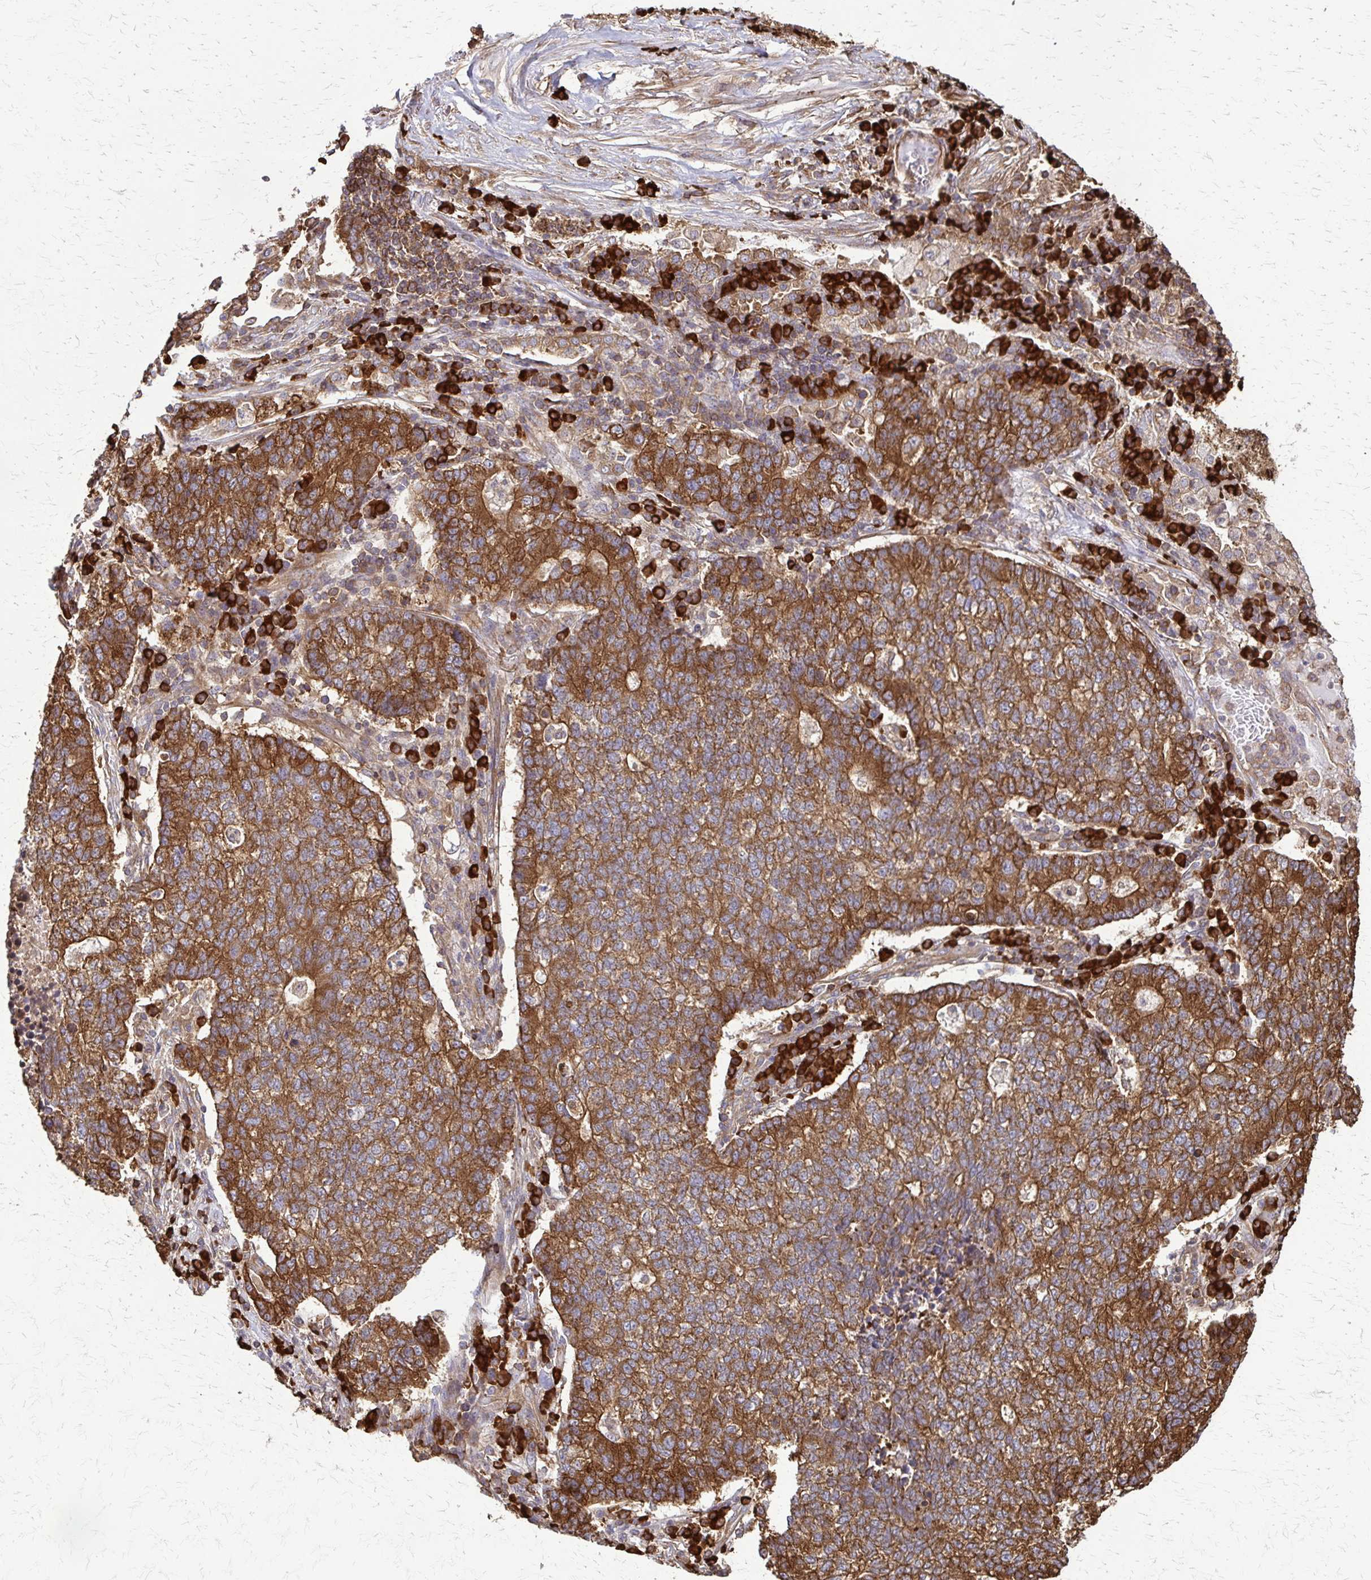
{"staining": {"intensity": "moderate", "quantity": ">75%", "location": "cytoplasmic/membranous"}, "tissue": "lung cancer", "cell_type": "Tumor cells", "image_type": "cancer", "snomed": [{"axis": "morphology", "description": "Adenocarcinoma, NOS"}, {"axis": "topography", "description": "Lung"}], "caption": "Human lung cancer stained with a protein marker demonstrates moderate staining in tumor cells.", "gene": "EEF2", "patient": {"sex": "male", "age": 57}}